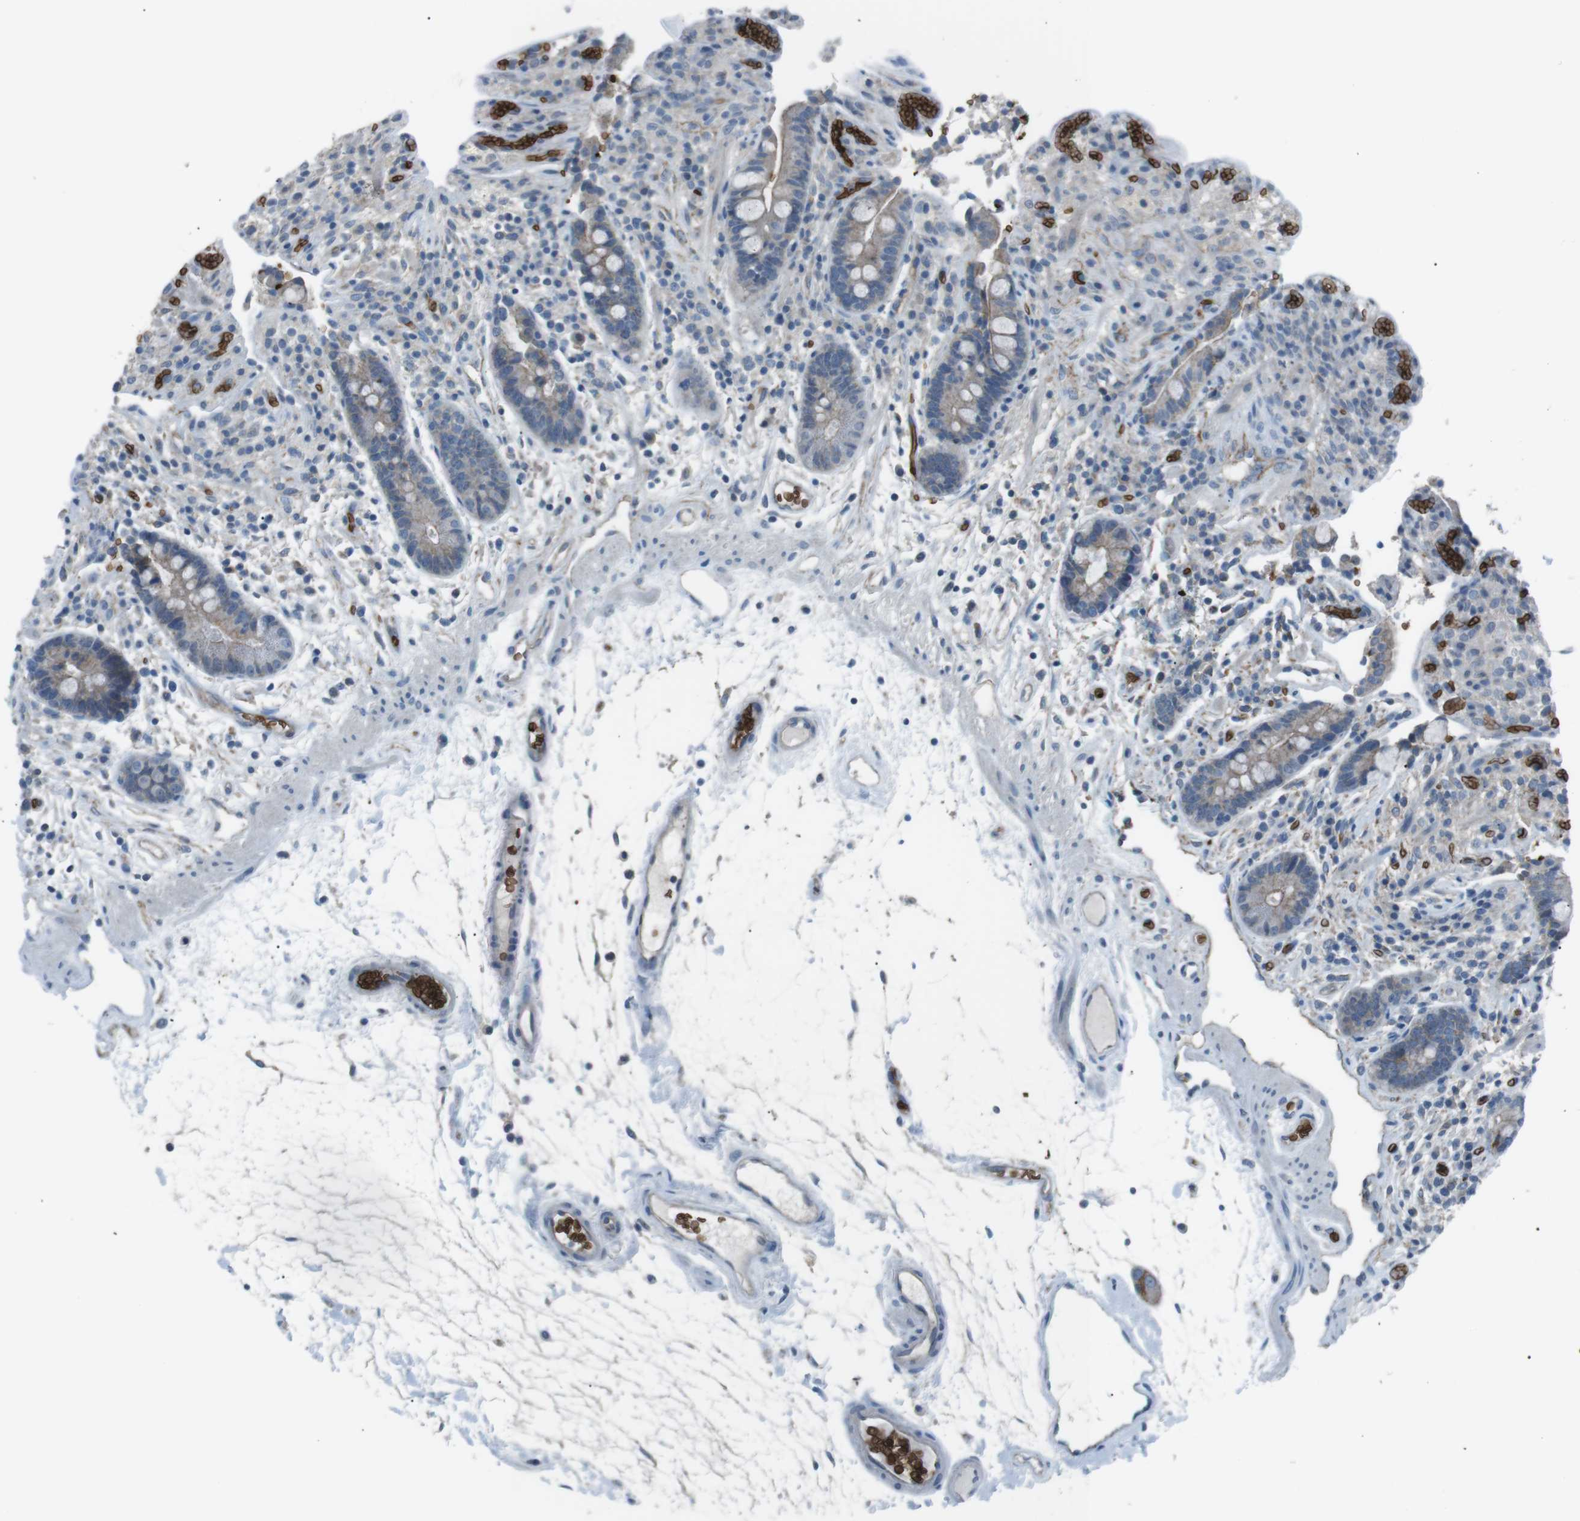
{"staining": {"intensity": "negative", "quantity": "none", "location": "none"}, "tissue": "colon", "cell_type": "Endothelial cells", "image_type": "normal", "snomed": [{"axis": "morphology", "description": "Normal tissue, NOS"}, {"axis": "topography", "description": "Colon"}], "caption": "A micrograph of human colon is negative for staining in endothelial cells.", "gene": "SPTA1", "patient": {"sex": "male", "age": 73}}